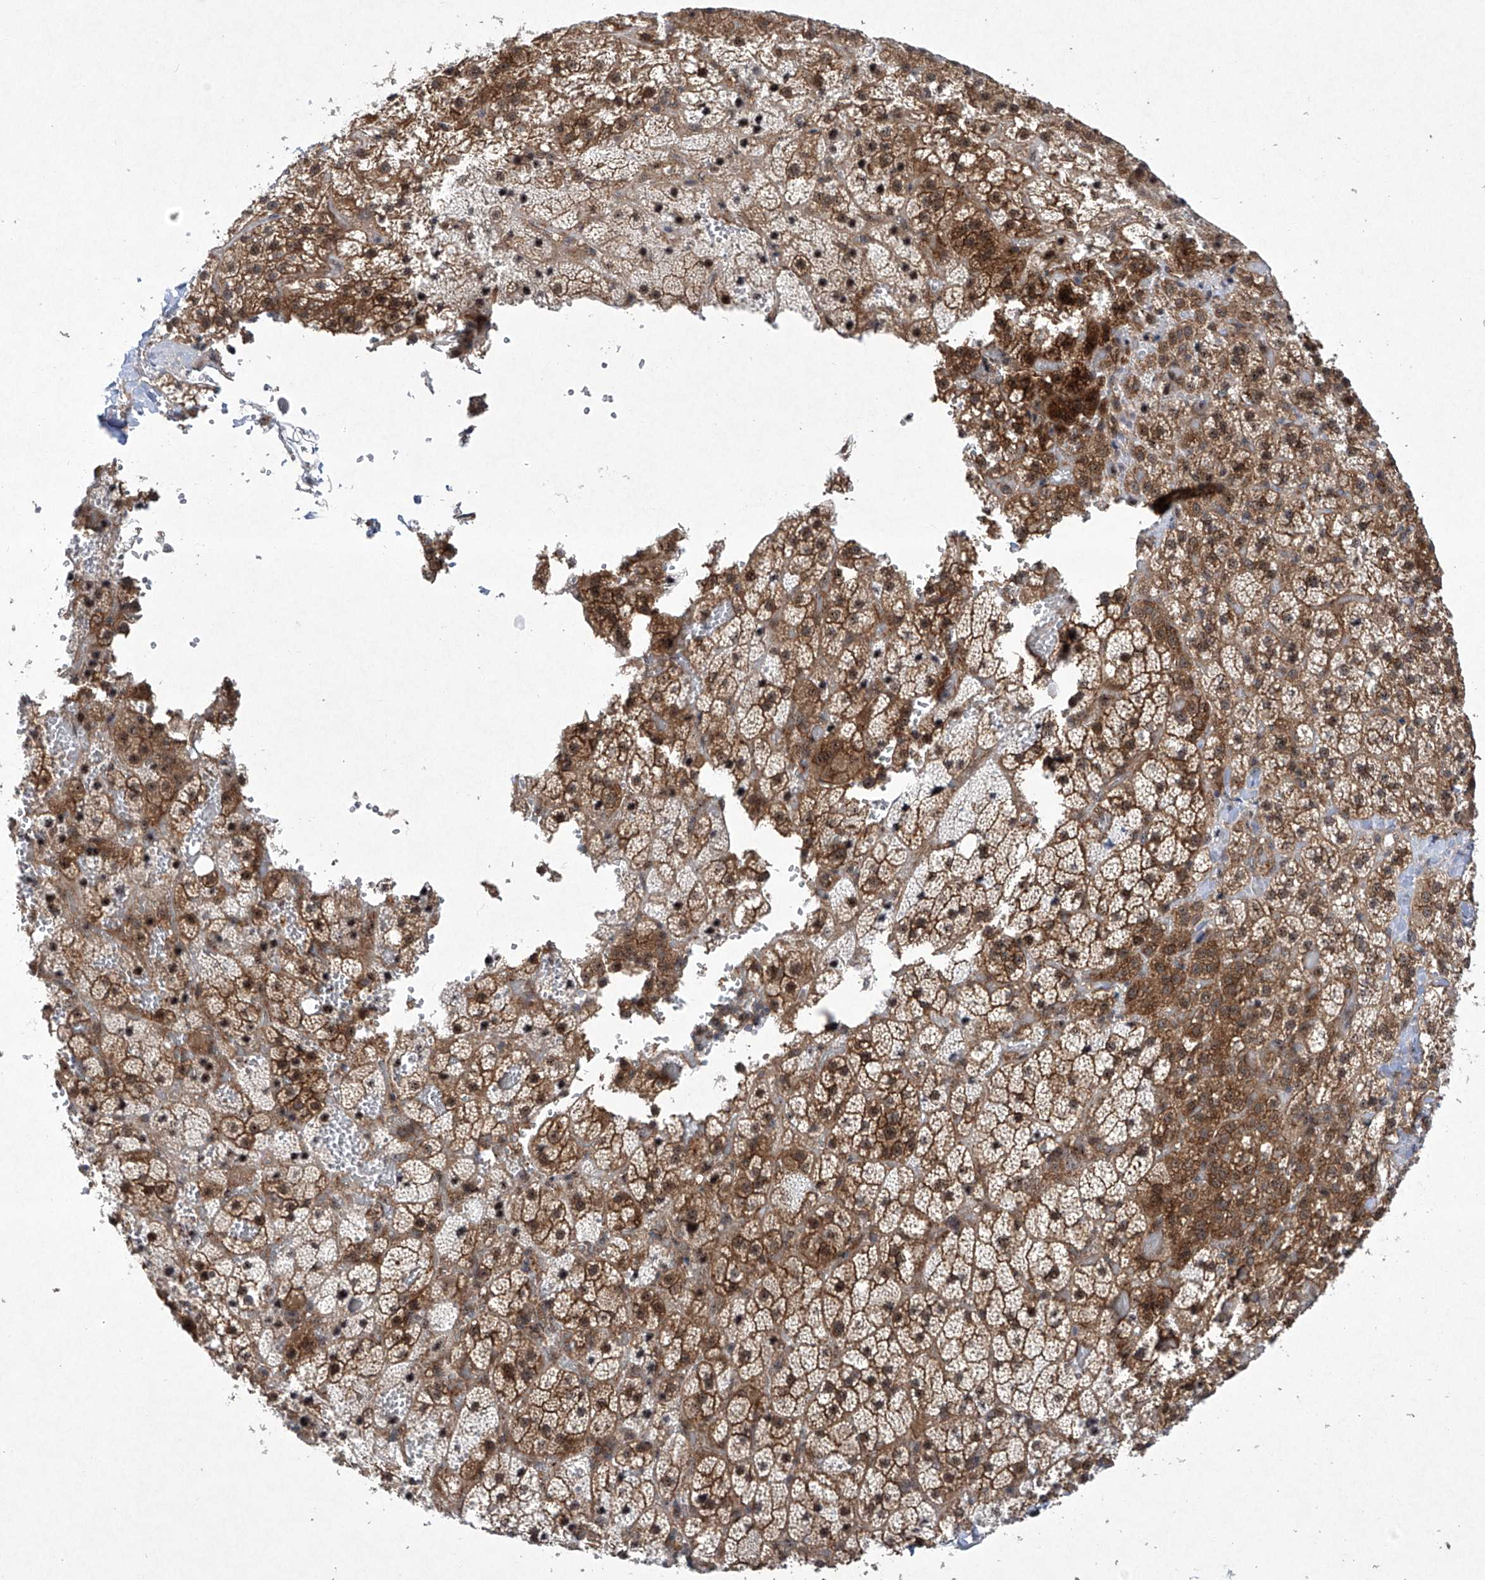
{"staining": {"intensity": "strong", "quantity": "25%-75%", "location": "cytoplasmic/membranous,nuclear"}, "tissue": "adrenal gland", "cell_type": "Glandular cells", "image_type": "normal", "snomed": [{"axis": "morphology", "description": "Normal tissue, NOS"}, {"axis": "topography", "description": "Adrenal gland"}], "caption": "IHC photomicrograph of normal human adrenal gland stained for a protein (brown), which exhibits high levels of strong cytoplasmic/membranous,nuclear positivity in approximately 25%-75% of glandular cells.", "gene": "CISH", "patient": {"sex": "female", "age": 59}}